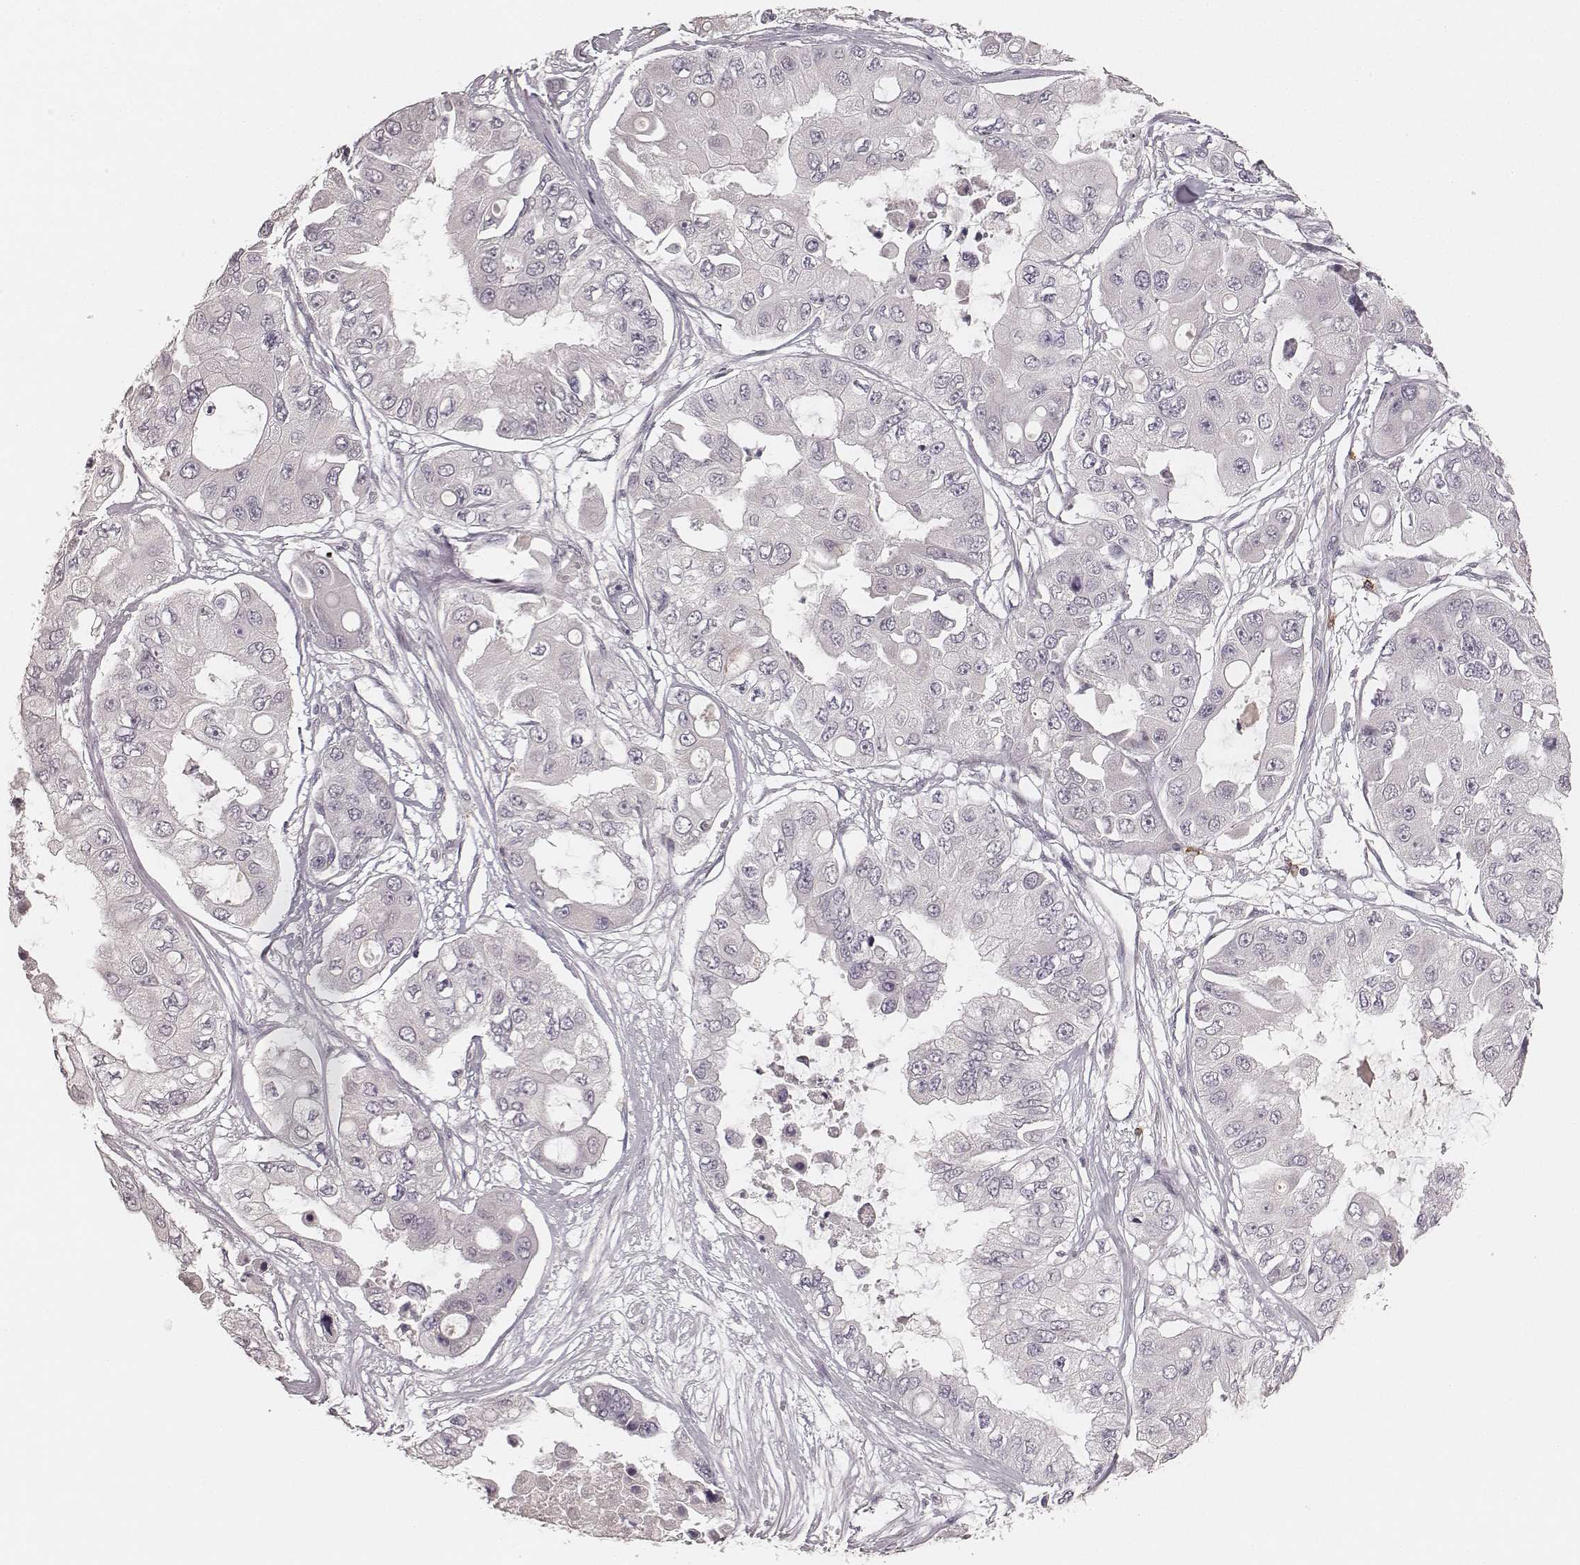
{"staining": {"intensity": "negative", "quantity": "none", "location": "none"}, "tissue": "ovarian cancer", "cell_type": "Tumor cells", "image_type": "cancer", "snomed": [{"axis": "morphology", "description": "Cystadenocarcinoma, serous, NOS"}, {"axis": "topography", "description": "Ovary"}], "caption": "Immunohistochemistry (IHC) histopathology image of neoplastic tissue: ovarian cancer (serous cystadenocarcinoma) stained with DAB (3,3'-diaminobenzidine) demonstrates no significant protein positivity in tumor cells.", "gene": "CD8A", "patient": {"sex": "female", "age": 56}}